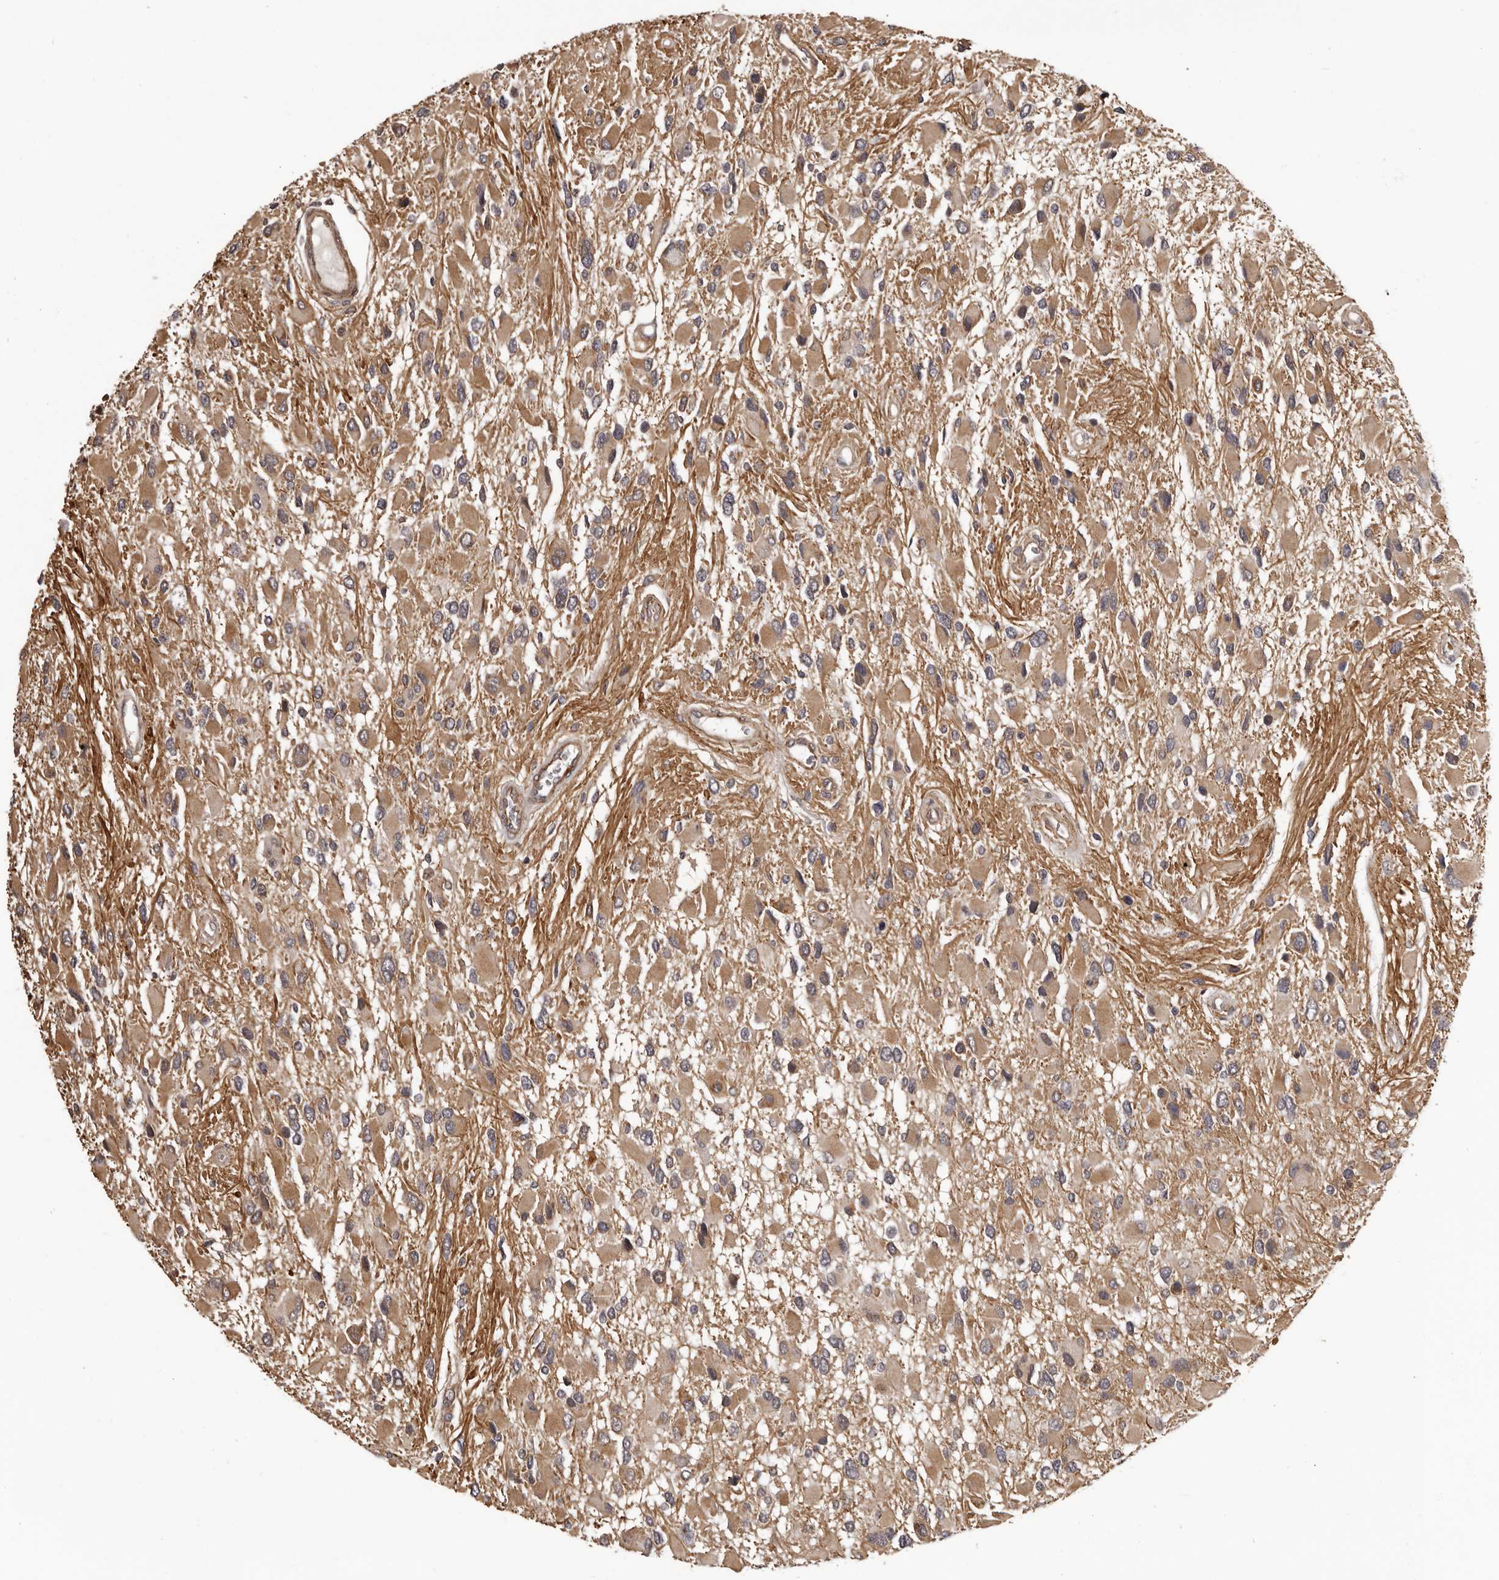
{"staining": {"intensity": "moderate", "quantity": ">75%", "location": "cytoplasmic/membranous"}, "tissue": "glioma", "cell_type": "Tumor cells", "image_type": "cancer", "snomed": [{"axis": "morphology", "description": "Glioma, malignant, High grade"}, {"axis": "topography", "description": "Brain"}], "caption": "IHC micrograph of human malignant high-grade glioma stained for a protein (brown), which reveals medium levels of moderate cytoplasmic/membranous positivity in about >75% of tumor cells.", "gene": "SLITRK6", "patient": {"sex": "male", "age": 53}}